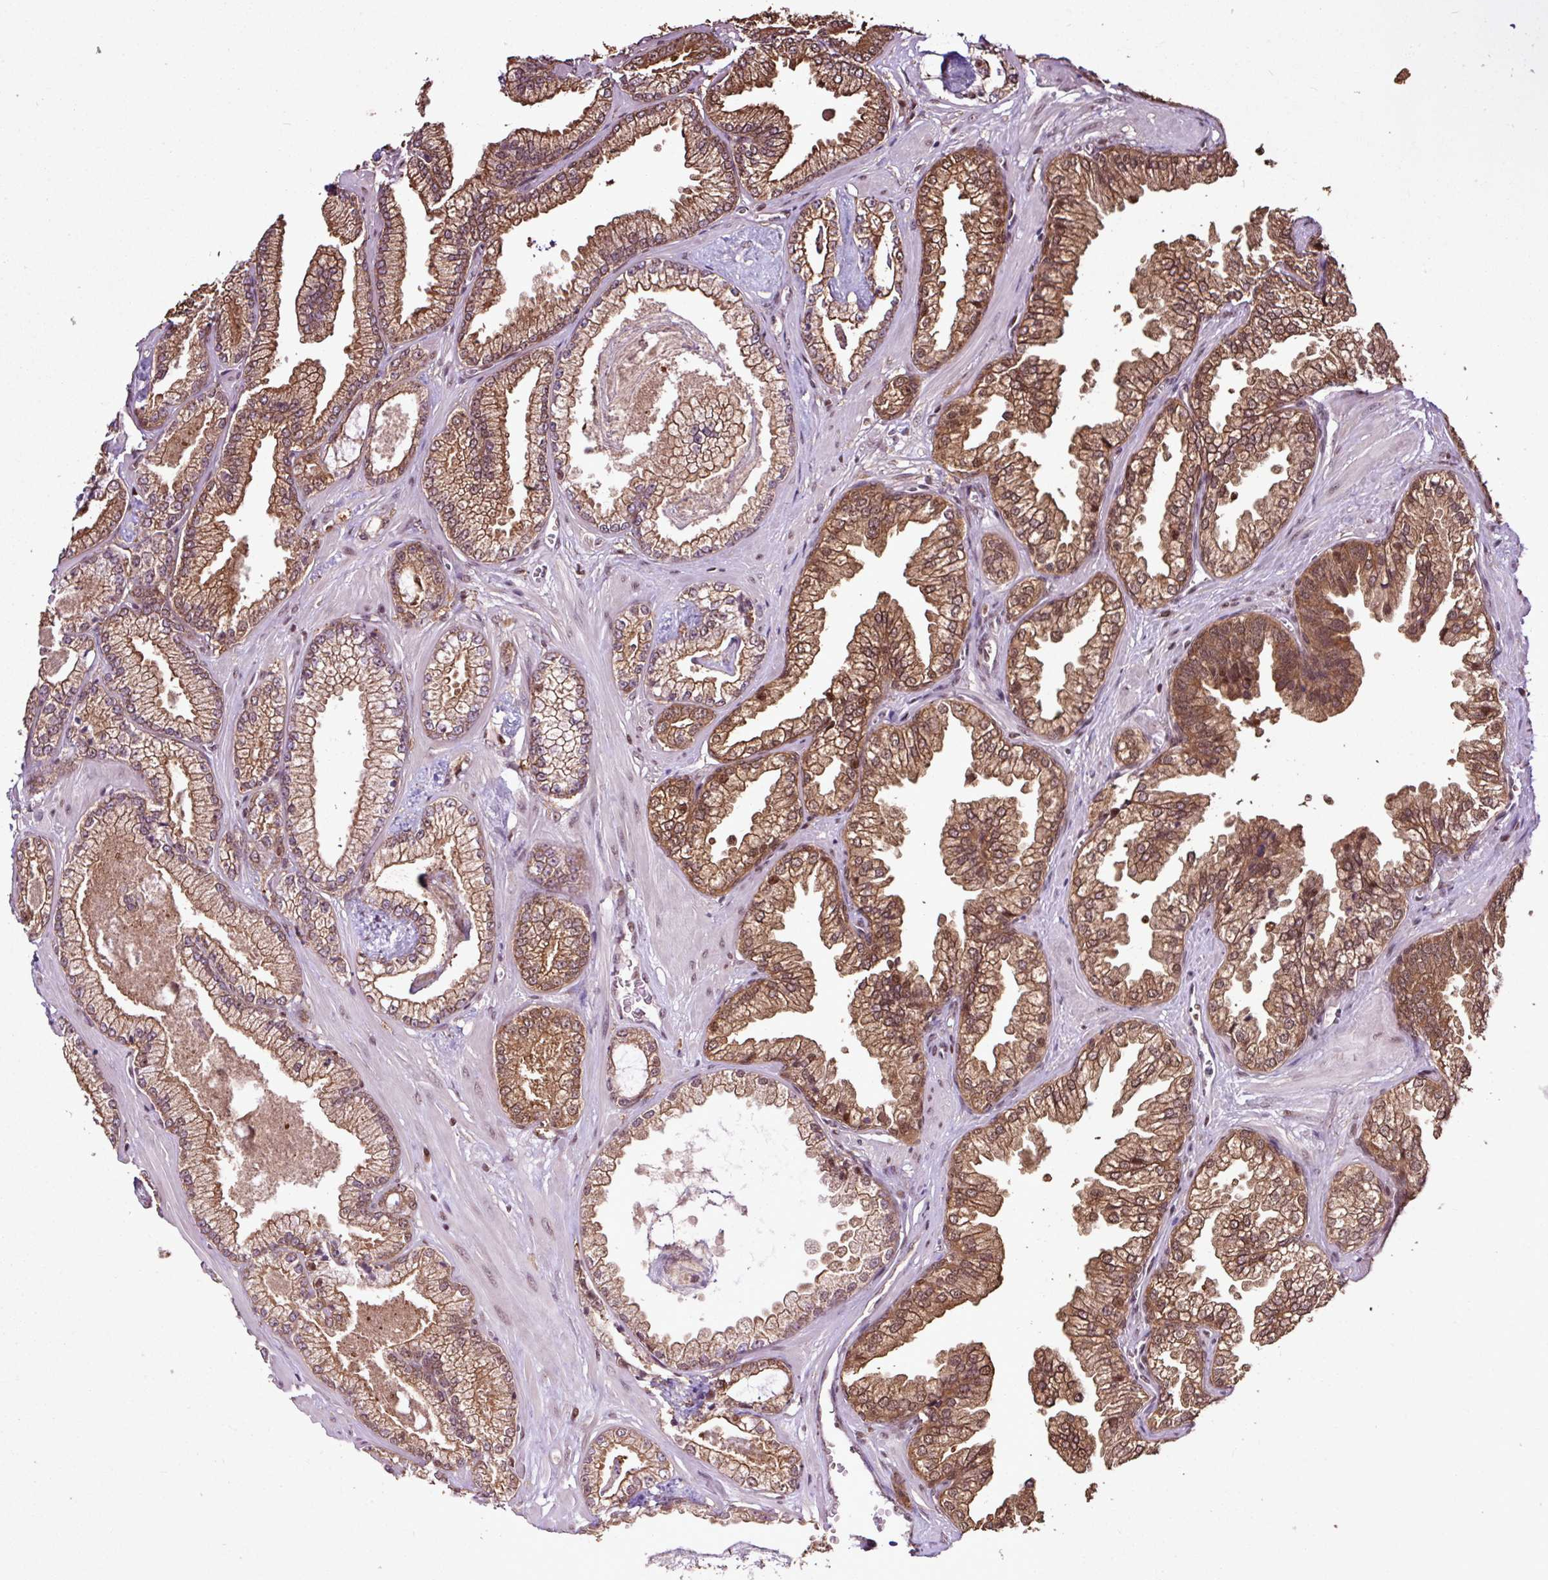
{"staining": {"intensity": "moderate", "quantity": ">75%", "location": "cytoplasmic/membranous,nuclear"}, "tissue": "prostate cancer", "cell_type": "Tumor cells", "image_type": "cancer", "snomed": [{"axis": "morphology", "description": "Adenocarcinoma, Low grade"}, {"axis": "topography", "description": "Prostate"}], "caption": "Prostate cancer (adenocarcinoma (low-grade)) stained with a protein marker reveals moderate staining in tumor cells.", "gene": "ITPKC", "patient": {"sex": "male", "age": 60}}